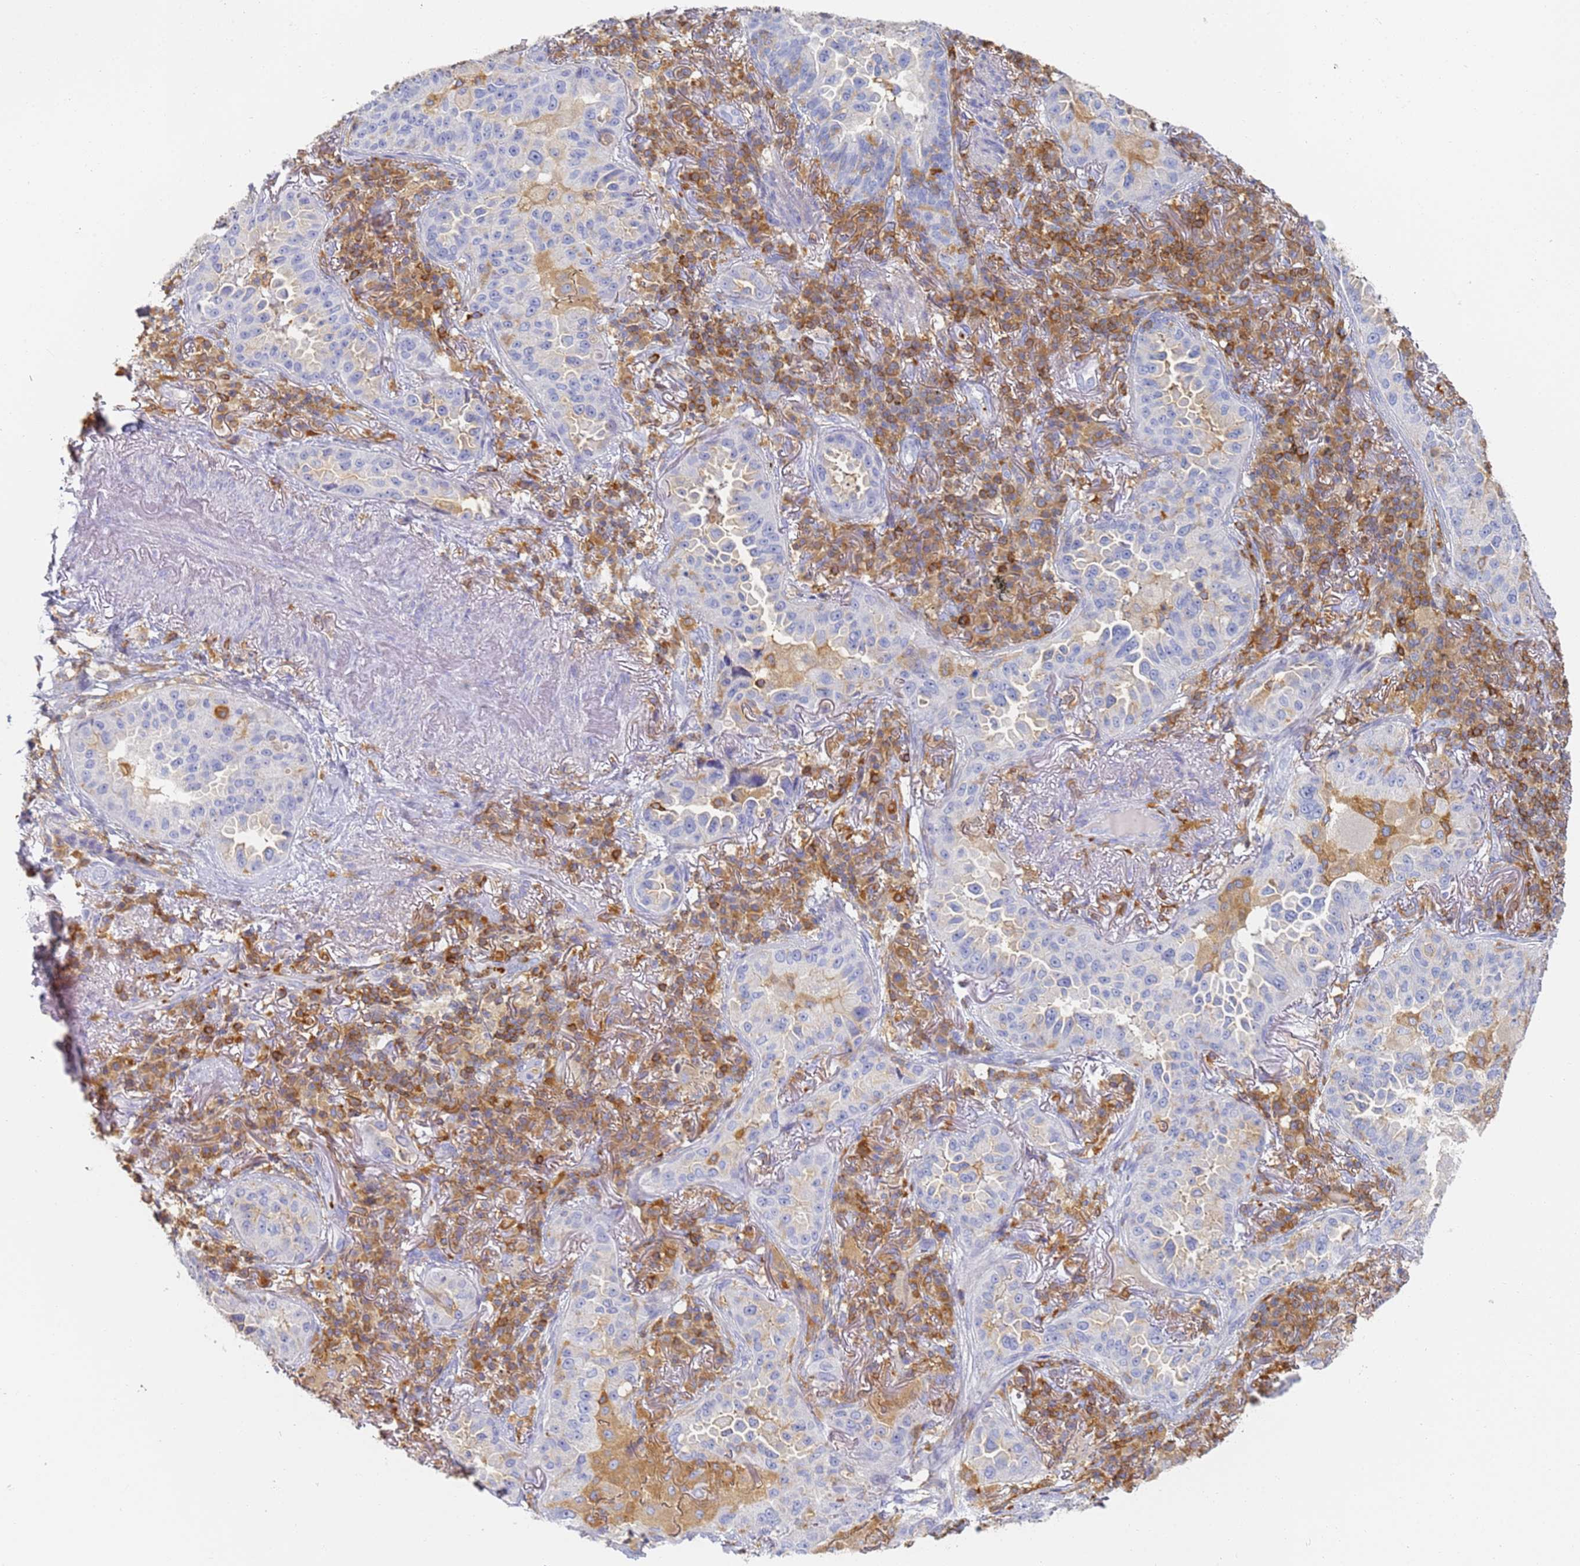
{"staining": {"intensity": "negative", "quantity": "none", "location": "none"}, "tissue": "lung cancer", "cell_type": "Tumor cells", "image_type": "cancer", "snomed": [{"axis": "morphology", "description": "Adenocarcinoma, NOS"}, {"axis": "topography", "description": "Lung"}], "caption": "The immunohistochemistry photomicrograph has no significant positivity in tumor cells of lung cancer (adenocarcinoma) tissue. (DAB IHC with hematoxylin counter stain).", "gene": "BIN2", "patient": {"sex": "female", "age": 69}}